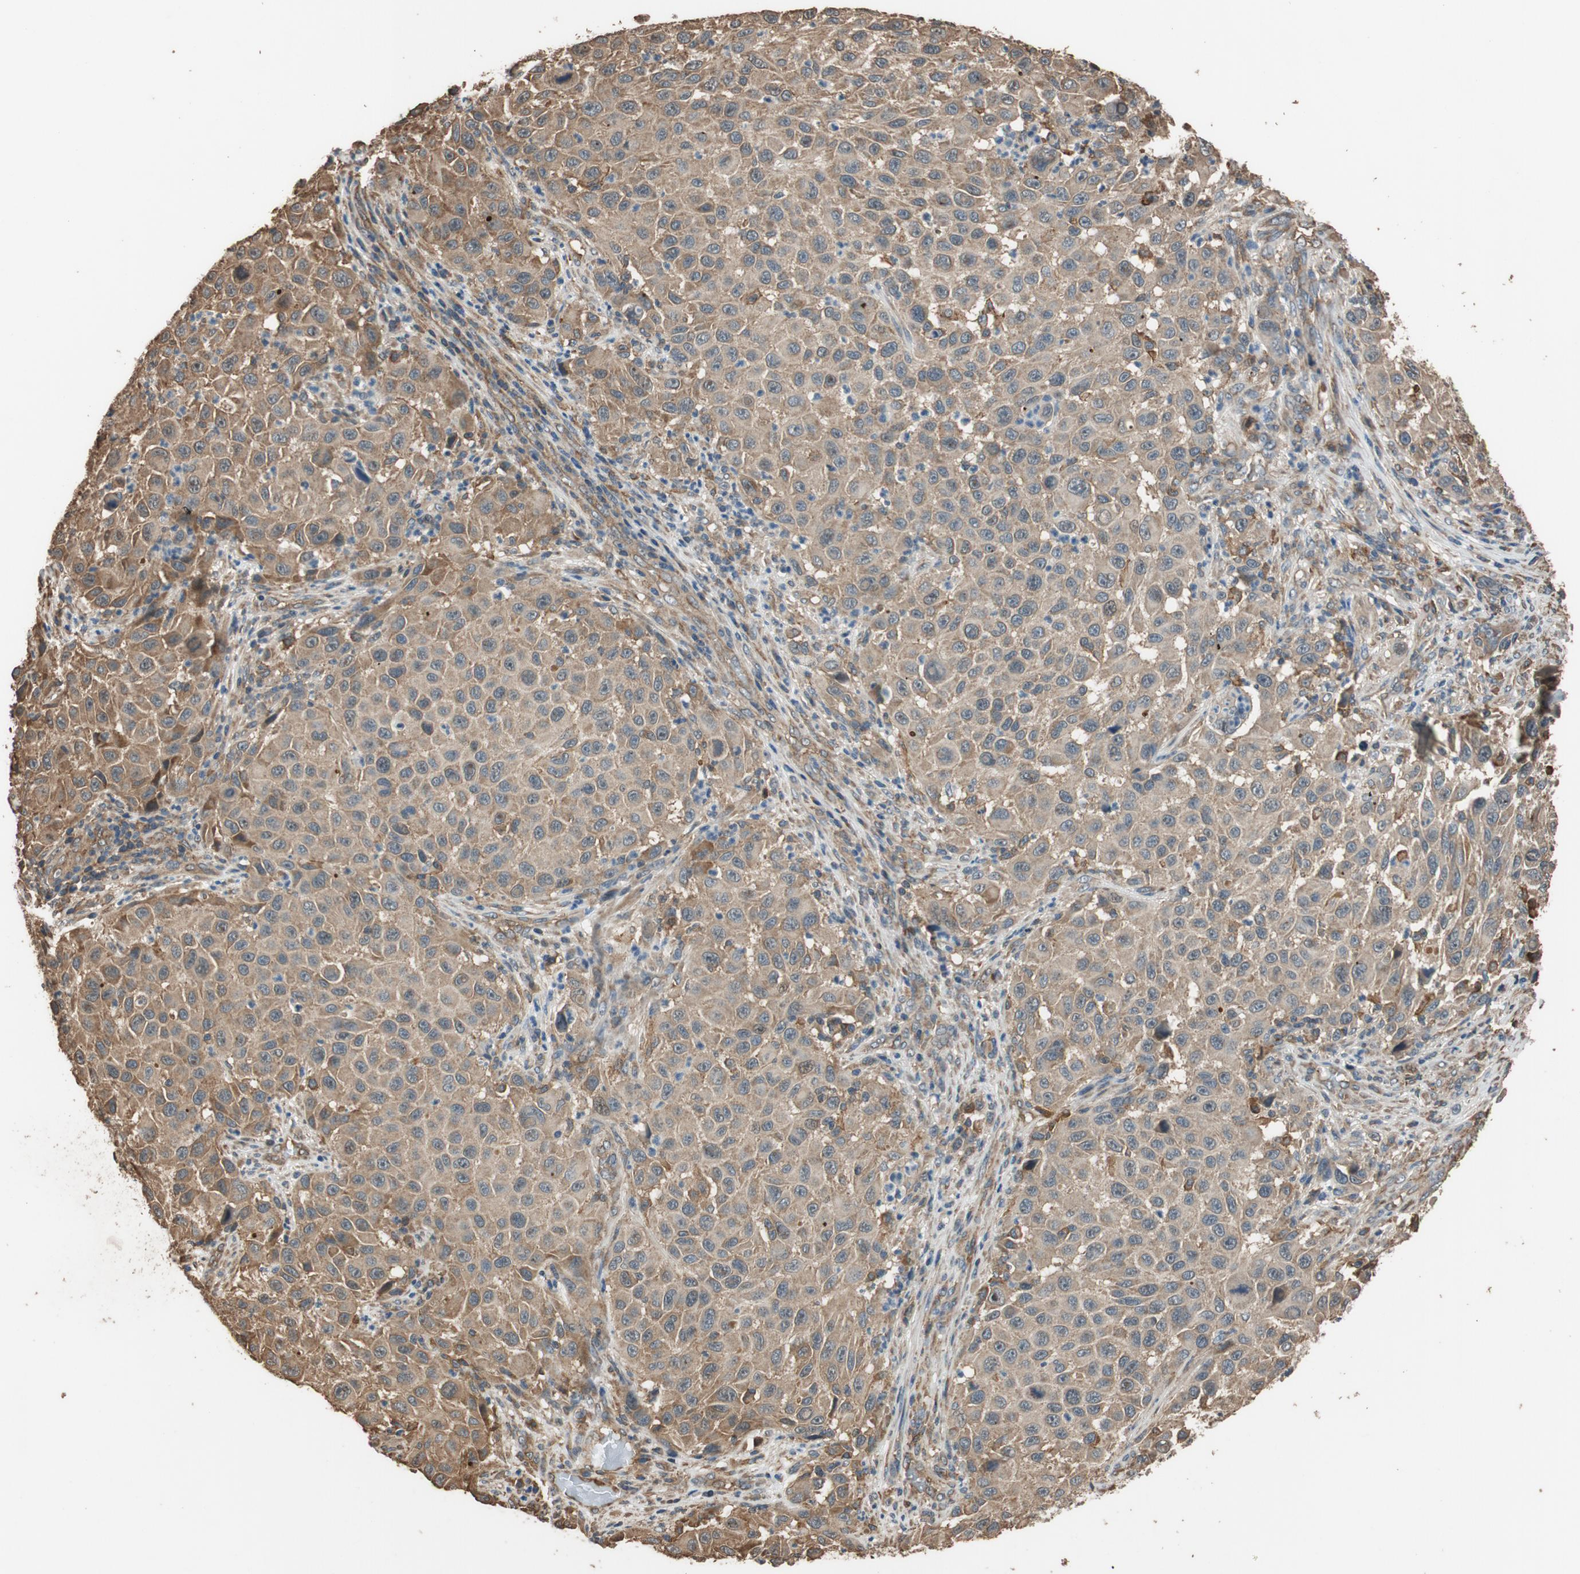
{"staining": {"intensity": "weak", "quantity": ">75%", "location": "cytoplasmic/membranous"}, "tissue": "melanoma", "cell_type": "Tumor cells", "image_type": "cancer", "snomed": [{"axis": "morphology", "description": "Malignant melanoma, Metastatic site"}, {"axis": "topography", "description": "Lymph node"}], "caption": "Immunohistochemistry photomicrograph of neoplastic tissue: human melanoma stained using IHC displays low levels of weak protein expression localized specifically in the cytoplasmic/membranous of tumor cells, appearing as a cytoplasmic/membranous brown color.", "gene": "MST1R", "patient": {"sex": "male", "age": 61}}